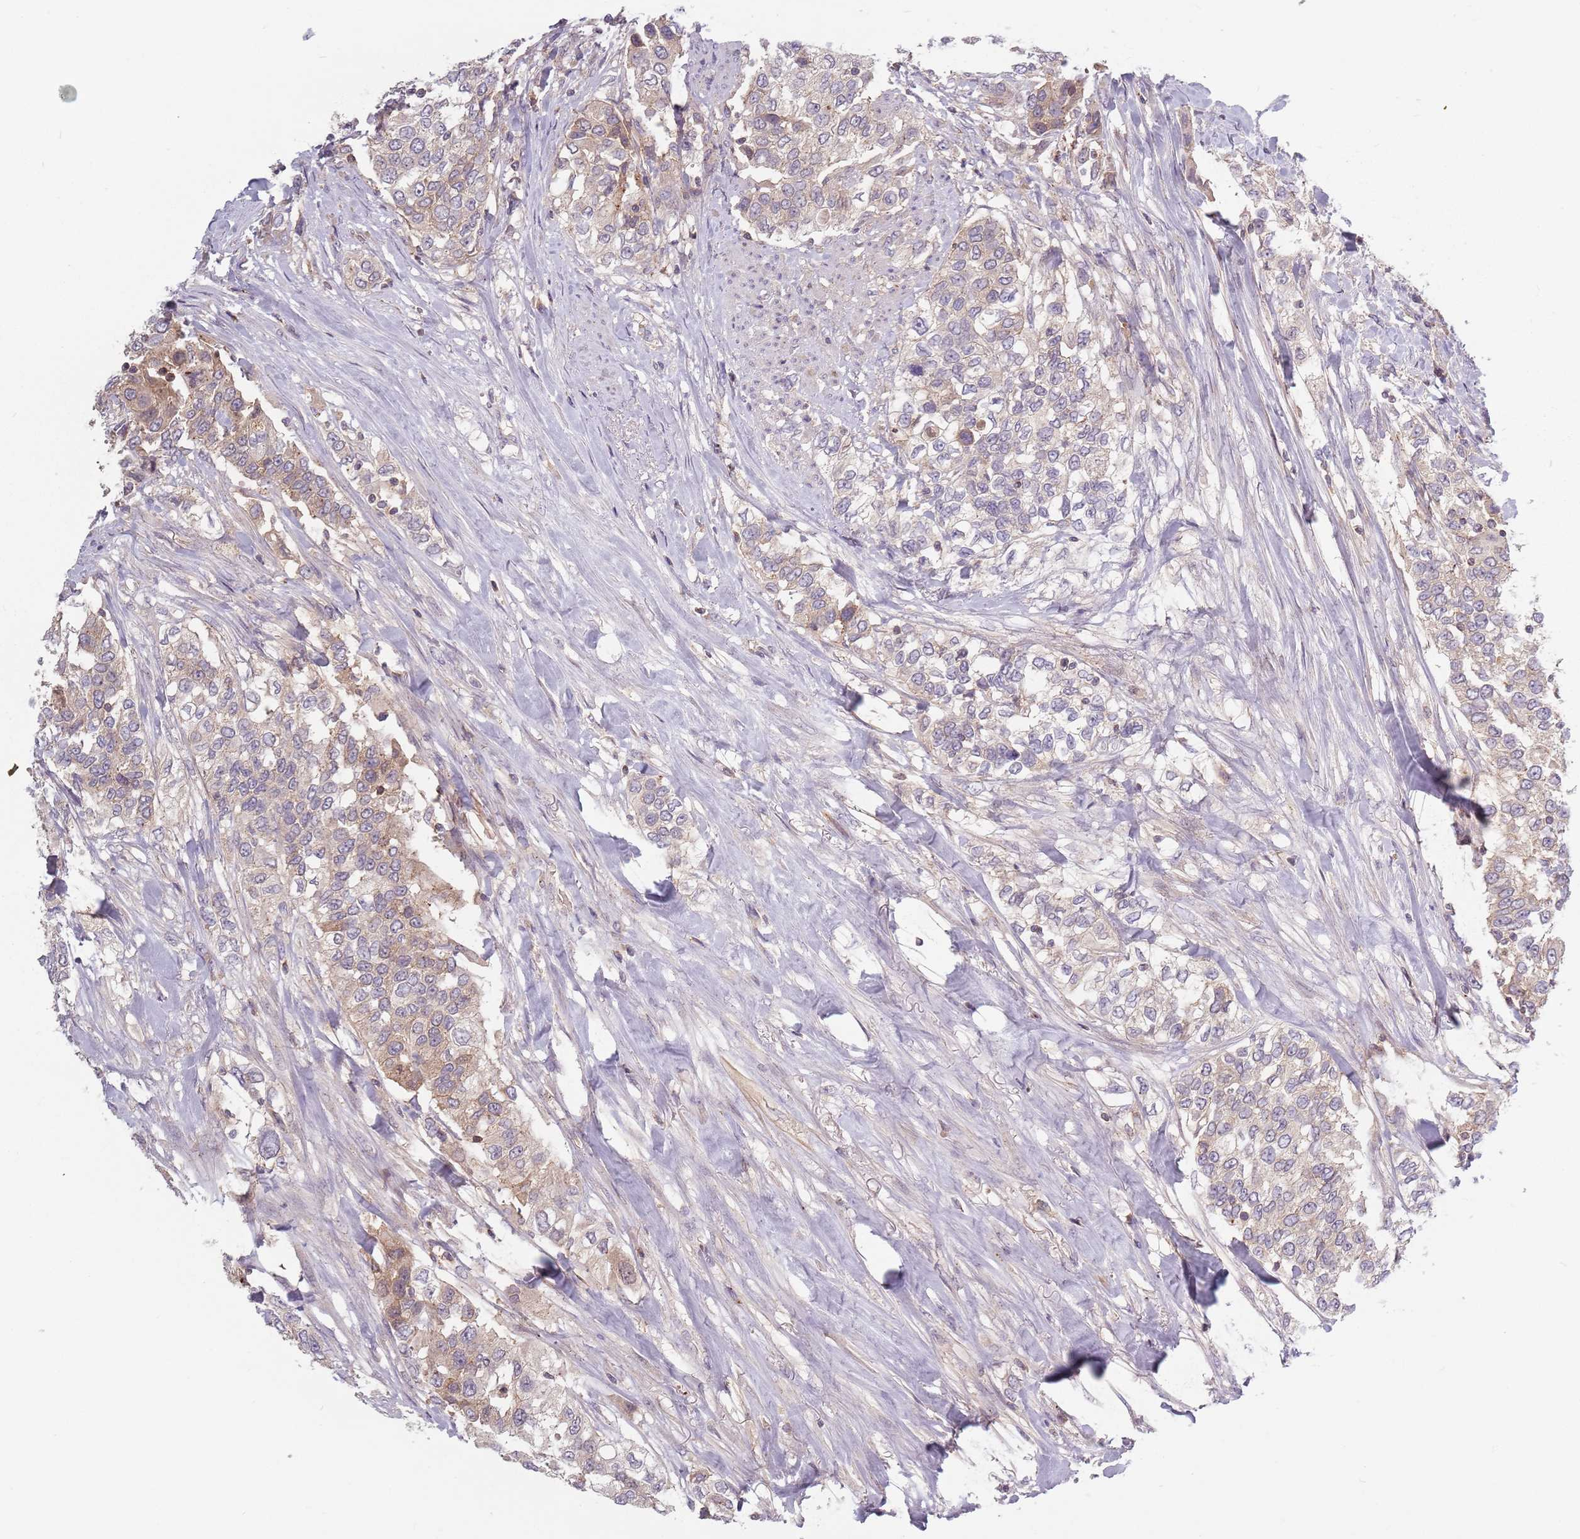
{"staining": {"intensity": "weak", "quantity": "25%-75%", "location": "cytoplasmic/membranous"}, "tissue": "urothelial cancer", "cell_type": "Tumor cells", "image_type": "cancer", "snomed": [{"axis": "morphology", "description": "Urothelial carcinoma, High grade"}, {"axis": "topography", "description": "Urinary bladder"}], "caption": "Immunohistochemistry (IHC) micrograph of neoplastic tissue: human urothelial carcinoma (high-grade) stained using immunohistochemistry shows low levels of weak protein expression localized specifically in the cytoplasmic/membranous of tumor cells, appearing as a cytoplasmic/membranous brown color.", "gene": "ASB13", "patient": {"sex": "female", "age": 80}}